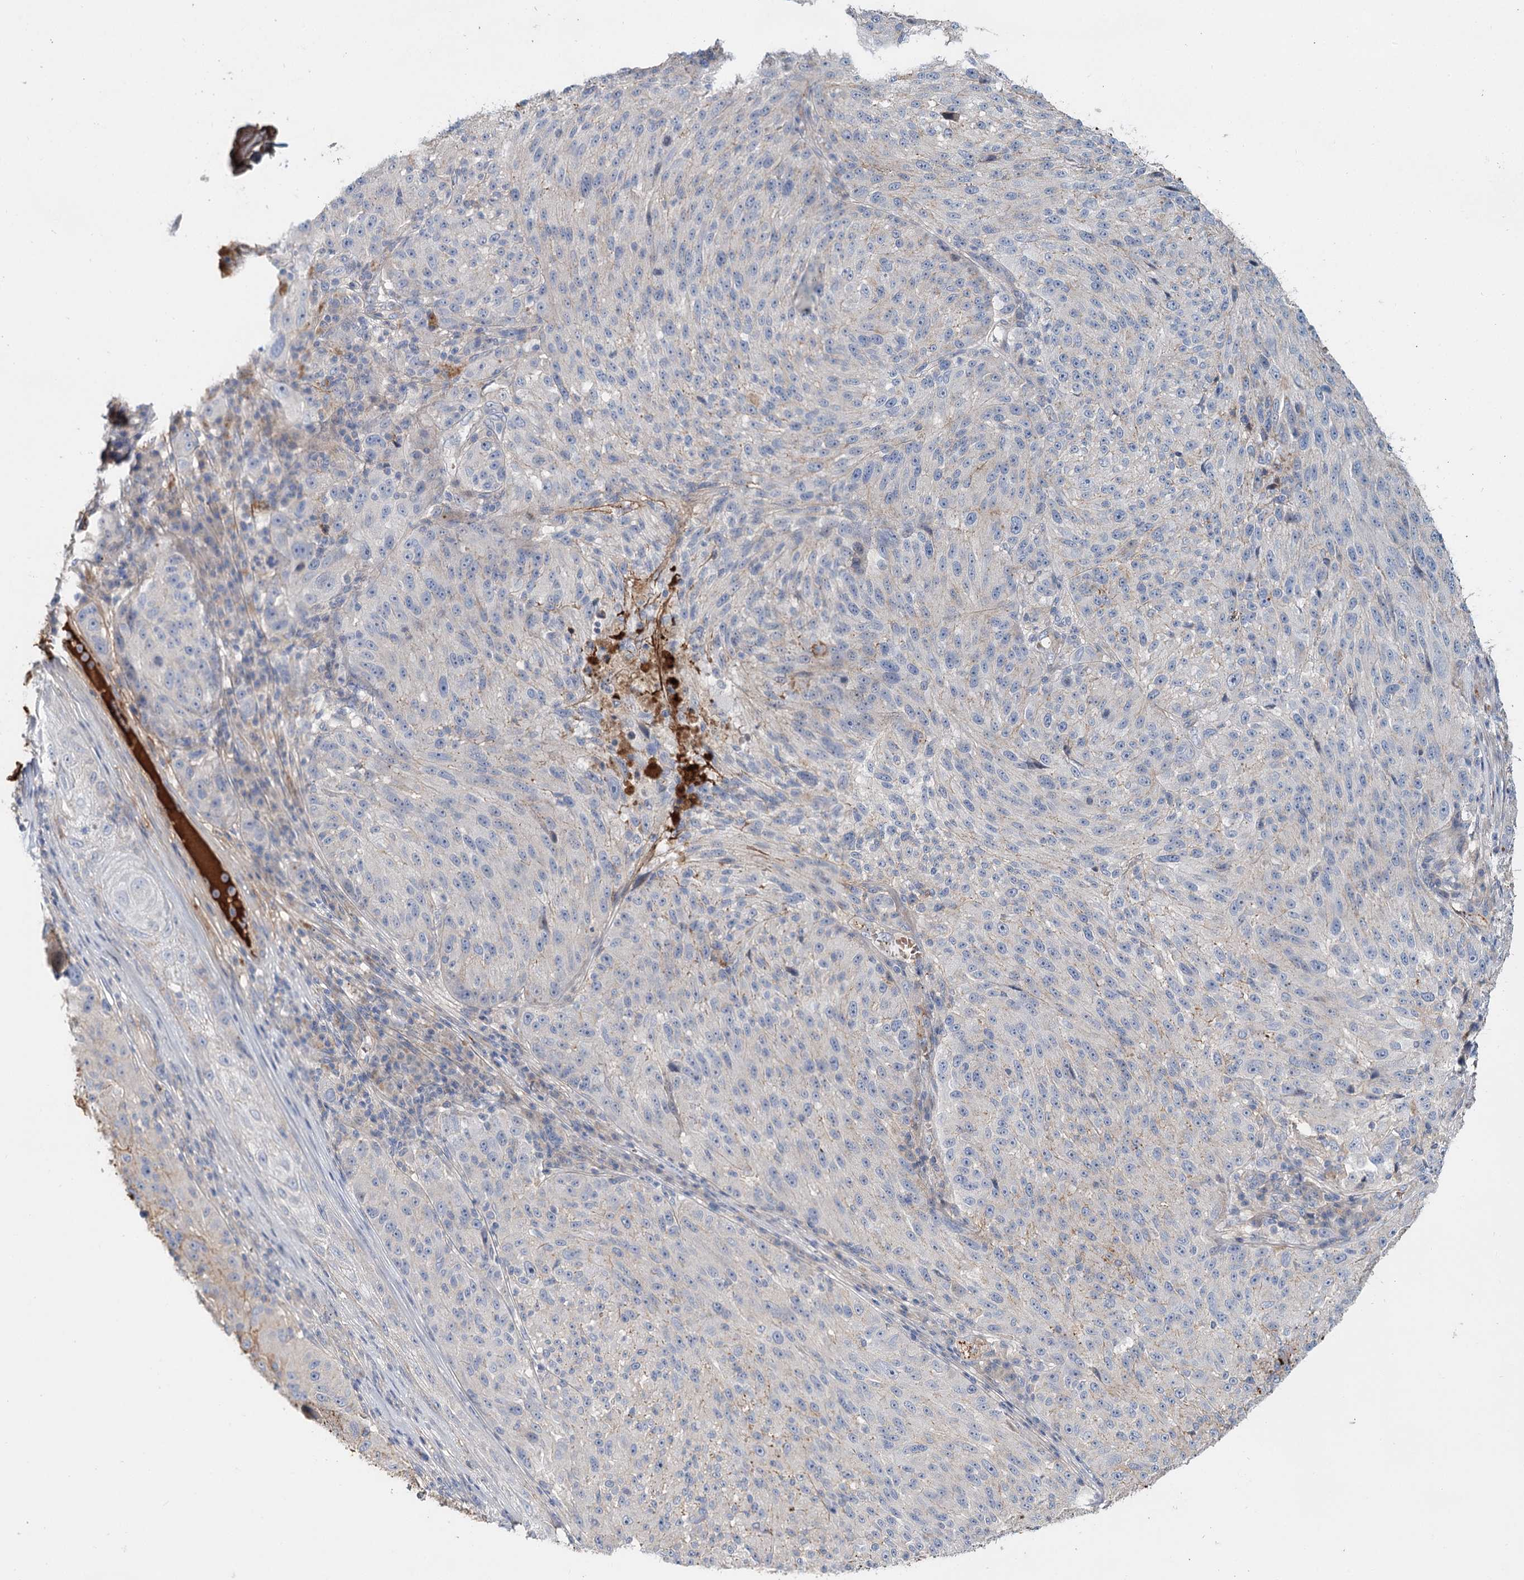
{"staining": {"intensity": "negative", "quantity": "none", "location": "none"}, "tissue": "melanoma", "cell_type": "Tumor cells", "image_type": "cancer", "snomed": [{"axis": "morphology", "description": "Malignant melanoma, NOS"}, {"axis": "topography", "description": "Skin"}], "caption": "The micrograph shows no significant staining in tumor cells of malignant melanoma.", "gene": "ALKBH8", "patient": {"sex": "male", "age": 53}}